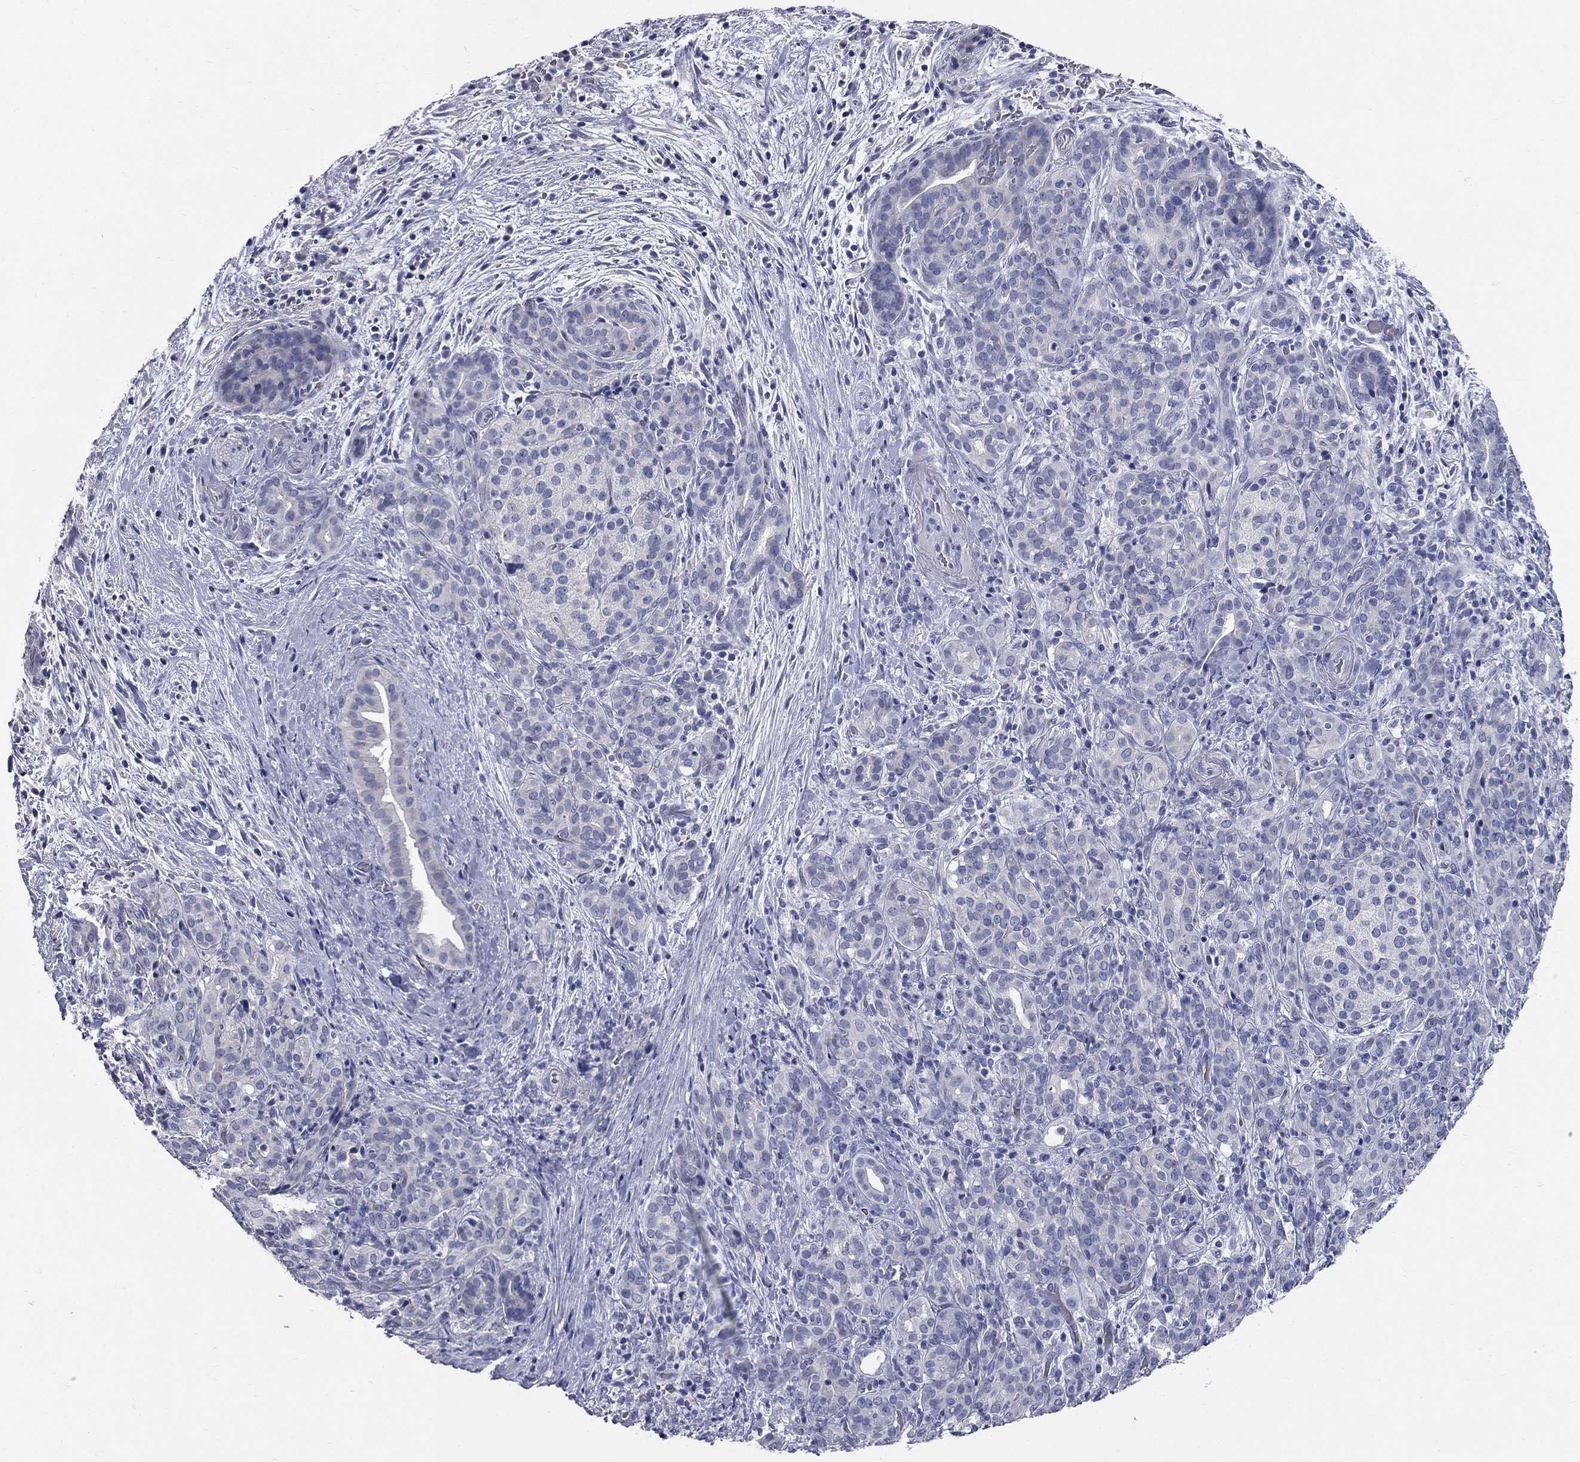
{"staining": {"intensity": "negative", "quantity": "none", "location": "none"}, "tissue": "pancreatic cancer", "cell_type": "Tumor cells", "image_type": "cancer", "snomed": [{"axis": "morphology", "description": "Adenocarcinoma, NOS"}, {"axis": "topography", "description": "Pancreas"}], "caption": "Tumor cells are negative for protein expression in human pancreatic cancer.", "gene": "SYT12", "patient": {"sex": "male", "age": 44}}